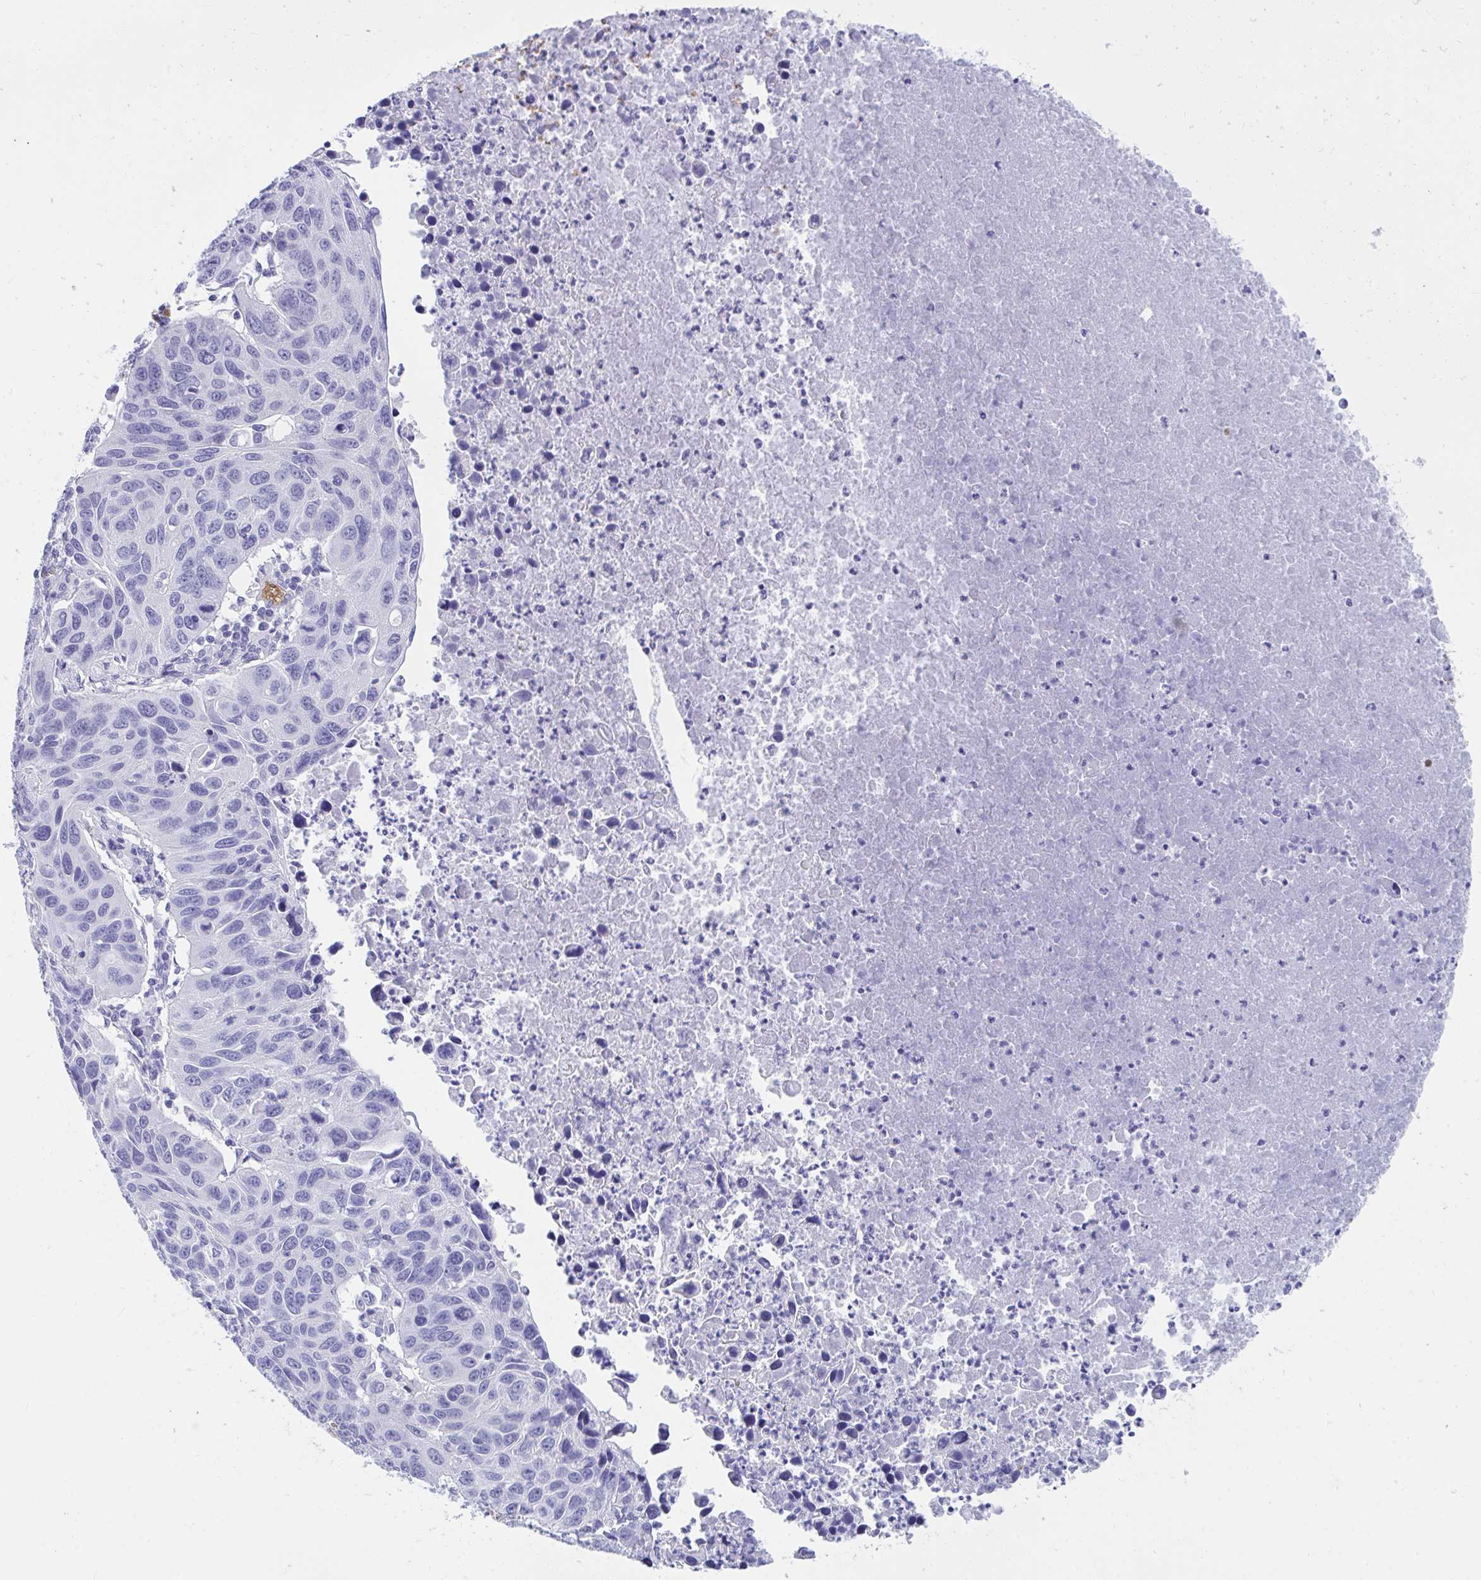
{"staining": {"intensity": "negative", "quantity": "none", "location": "none"}, "tissue": "lung cancer", "cell_type": "Tumor cells", "image_type": "cancer", "snomed": [{"axis": "morphology", "description": "Squamous cell carcinoma, NOS"}, {"axis": "topography", "description": "Lung"}], "caption": "The photomicrograph reveals no significant expression in tumor cells of squamous cell carcinoma (lung).", "gene": "ANK1", "patient": {"sex": "female", "age": 61}}